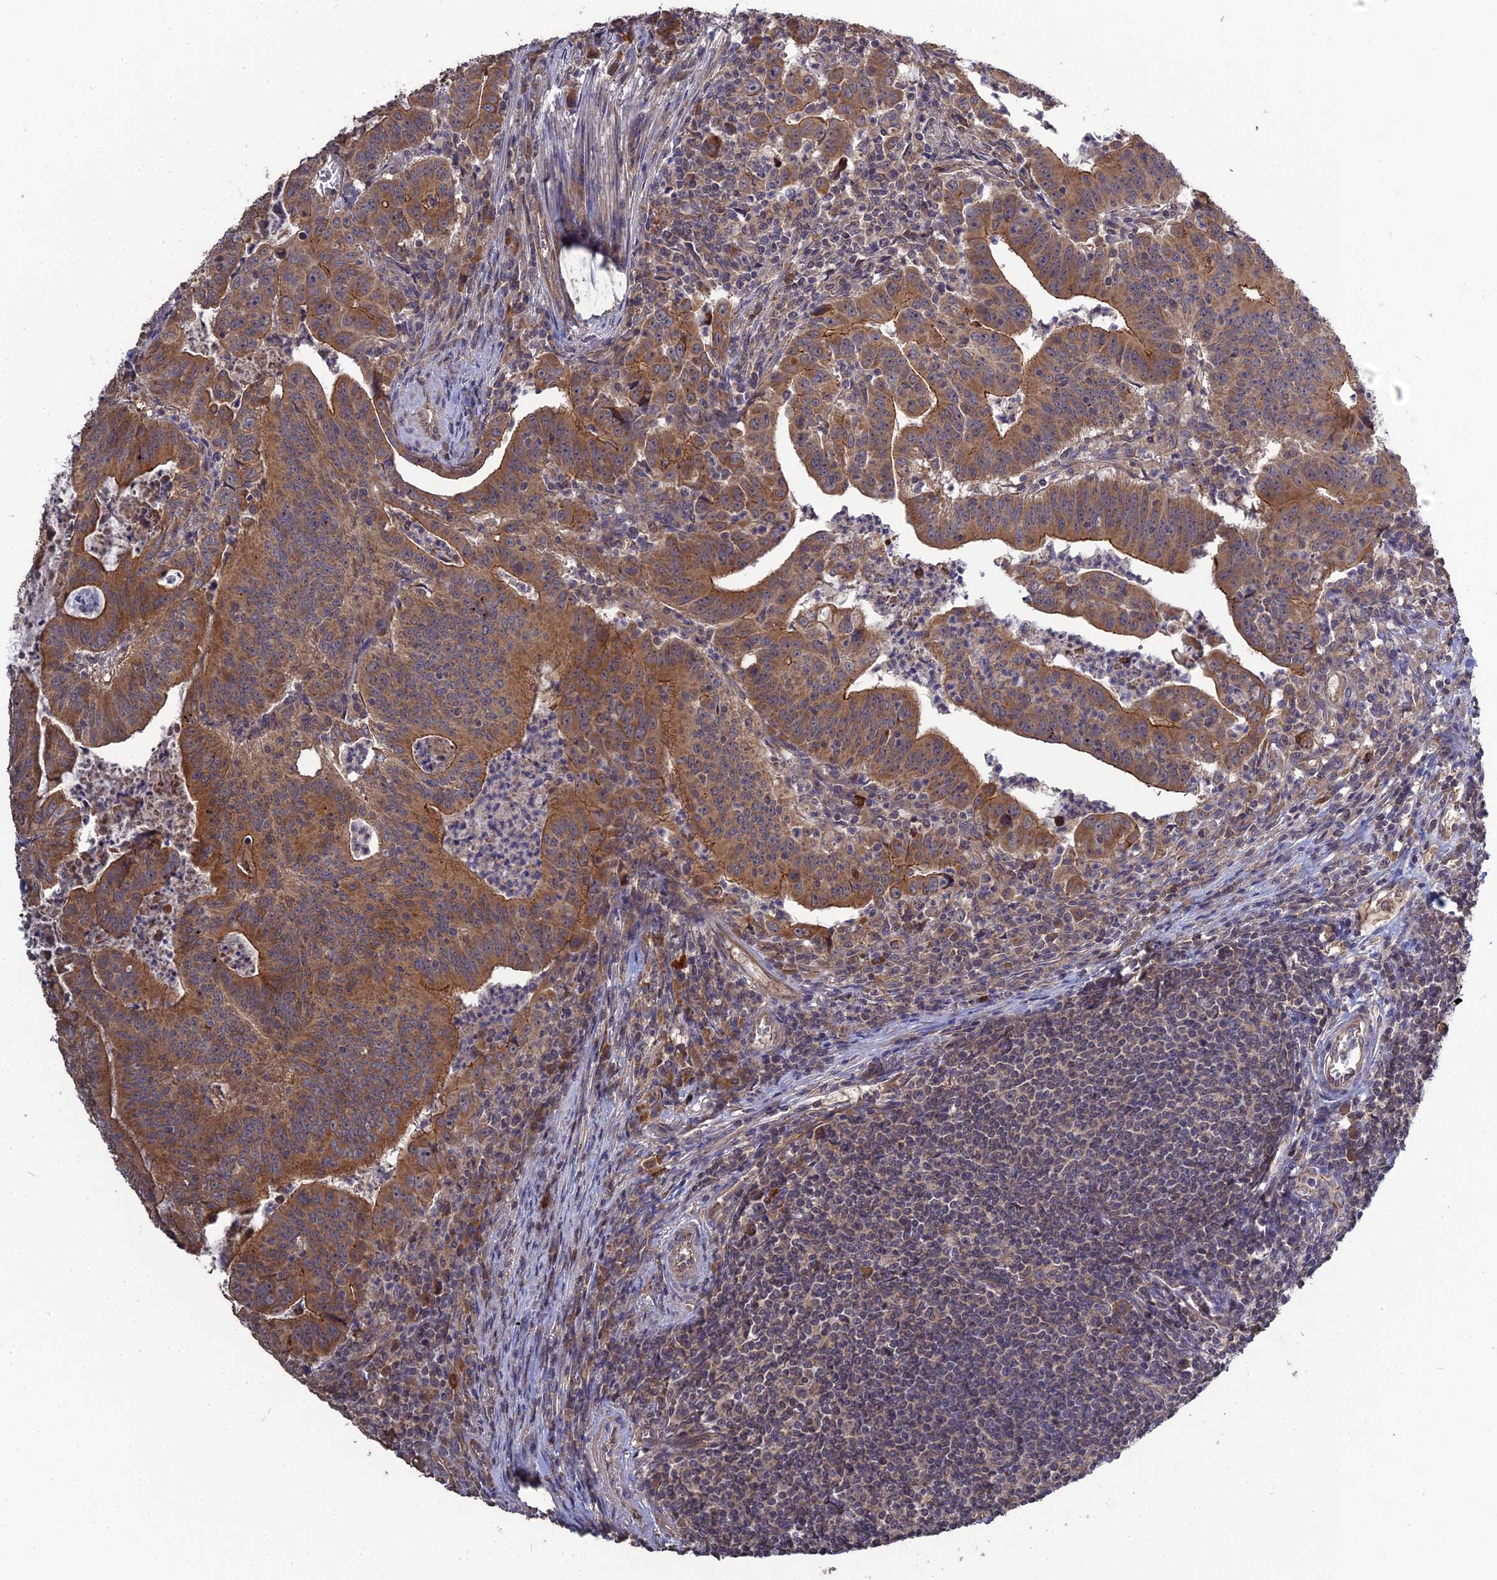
{"staining": {"intensity": "moderate", "quantity": ">75%", "location": "cytoplasmic/membranous"}, "tissue": "colorectal cancer", "cell_type": "Tumor cells", "image_type": "cancer", "snomed": [{"axis": "morphology", "description": "Adenocarcinoma, NOS"}, {"axis": "topography", "description": "Rectum"}], "caption": "Colorectal cancer (adenocarcinoma) stained for a protein shows moderate cytoplasmic/membranous positivity in tumor cells.", "gene": "ARHGAP40", "patient": {"sex": "male", "age": 69}}